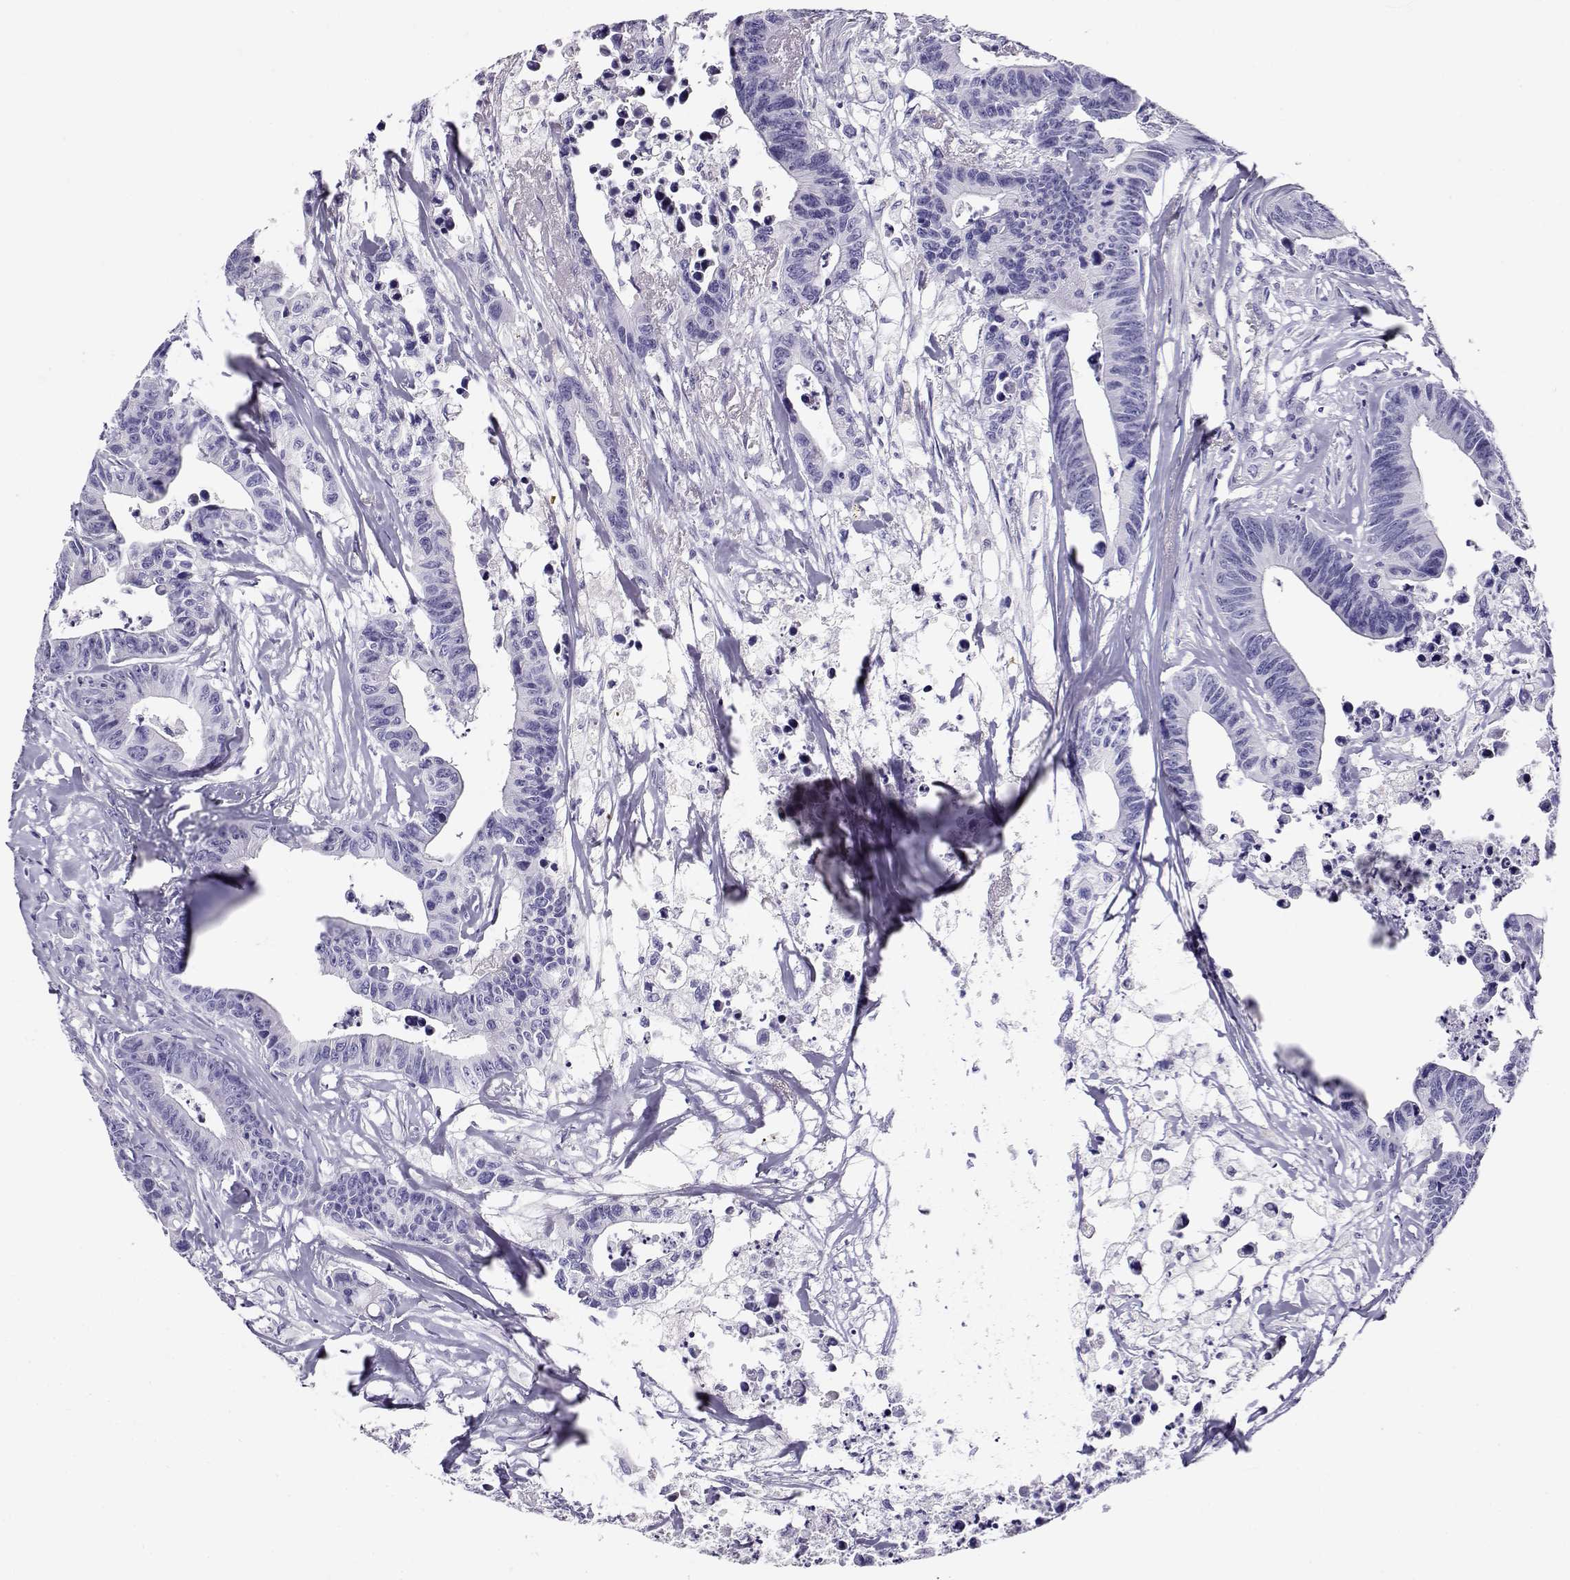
{"staining": {"intensity": "negative", "quantity": "none", "location": "none"}, "tissue": "colorectal cancer", "cell_type": "Tumor cells", "image_type": "cancer", "snomed": [{"axis": "morphology", "description": "Adenocarcinoma, NOS"}, {"axis": "topography", "description": "Colon"}], "caption": "The micrograph reveals no staining of tumor cells in colorectal adenocarcinoma.", "gene": "RHOXF2", "patient": {"sex": "female", "age": 87}}